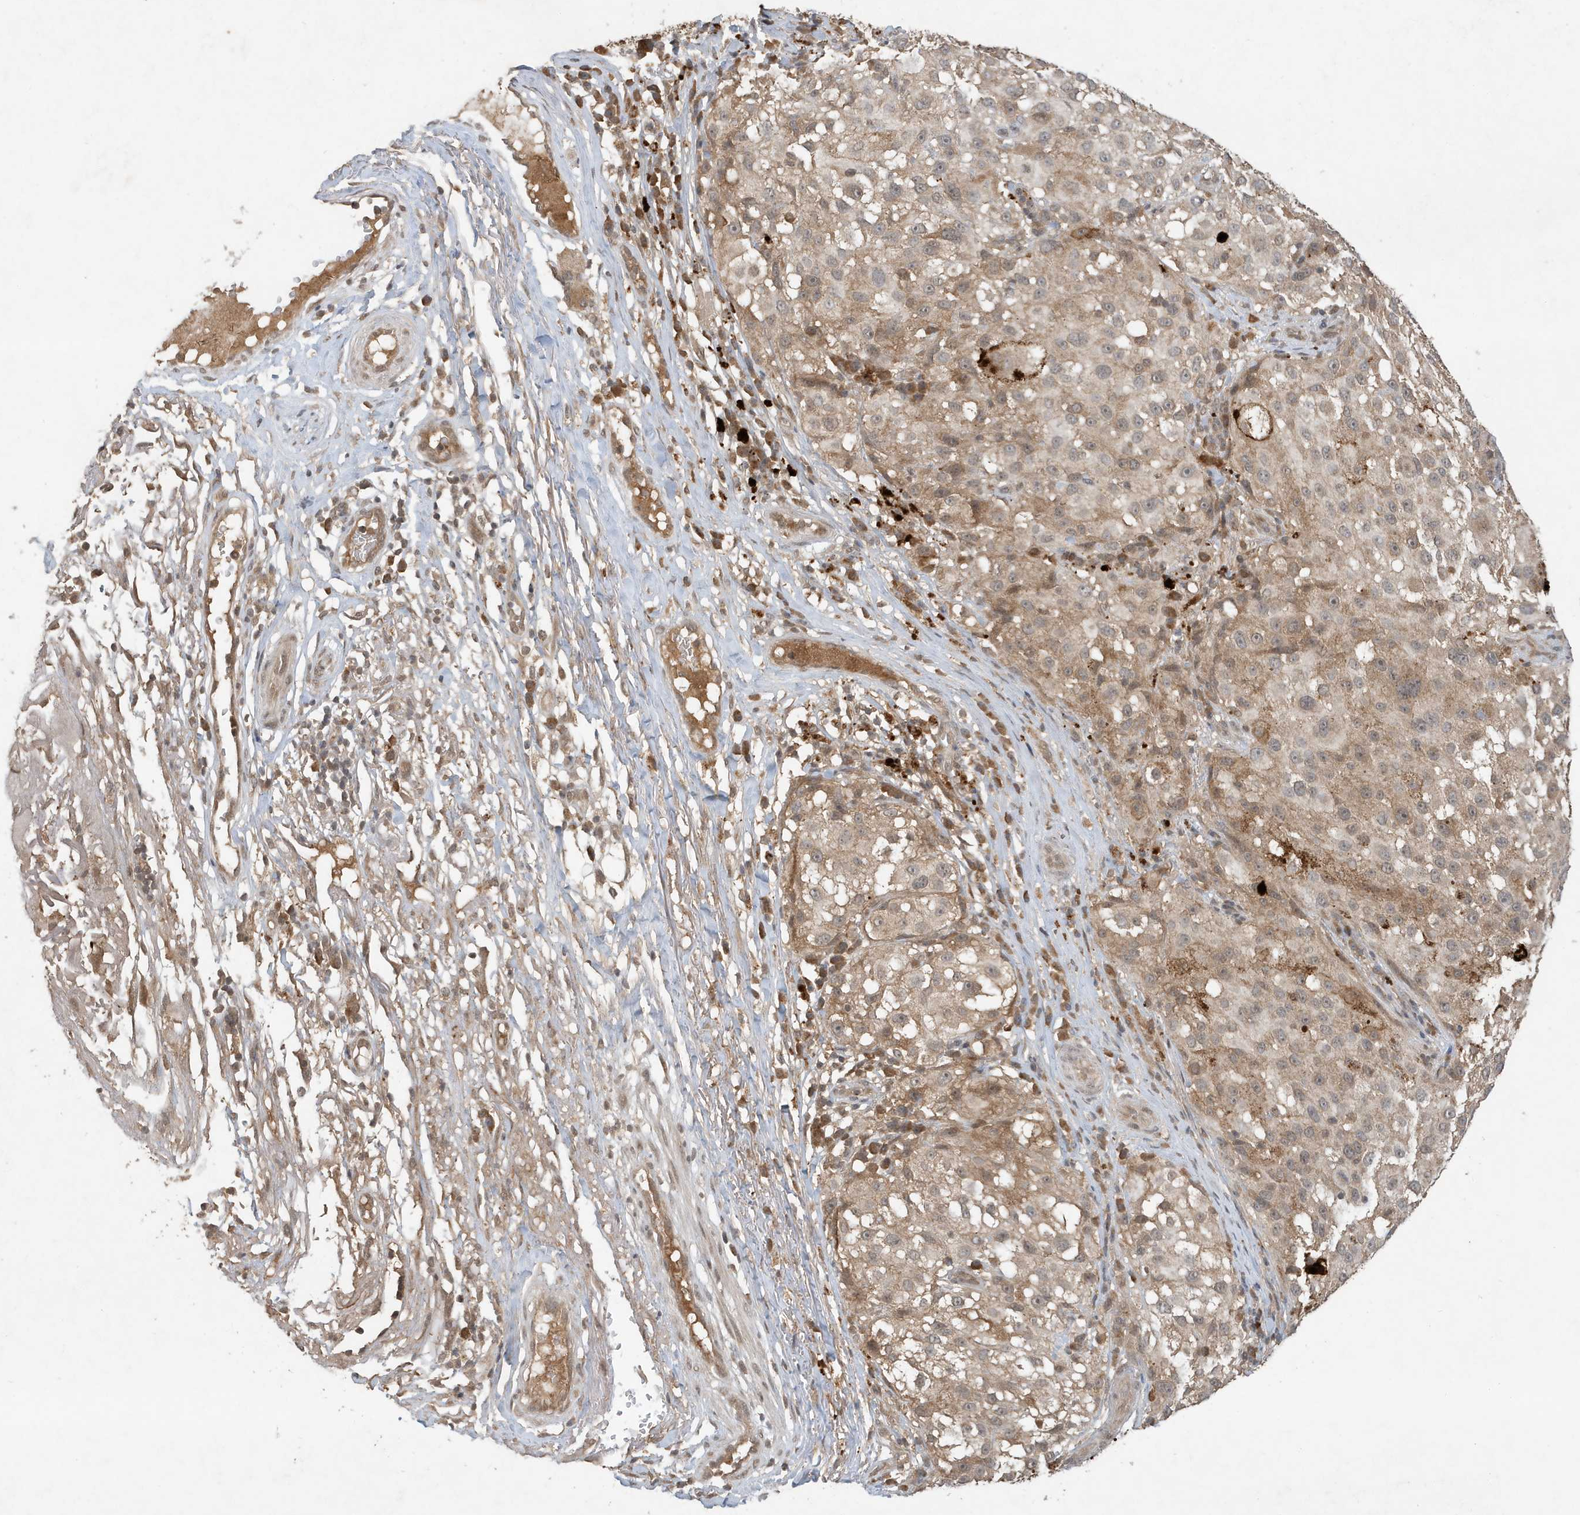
{"staining": {"intensity": "weak", "quantity": ">75%", "location": "cytoplasmic/membranous"}, "tissue": "melanoma", "cell_type": "Tumor cells", "image_type": "cancer", "snomed": [{"axis": "morphology", "description": "Necrosis, NOS"}, {"axis": "morphology", "description": "Malignant melanoma, NOS"}, {"axis": "topography", "description": "Skin"}], "caption": "DAB (3,3'-diaminobenzidine) immunohistochemical staining of human malignant melanoma shows weak cytoplasmic/membranous protein expression in approximately >75% of tumor cells. Using DAB (3,3'-diaminobenzidine) (brown) and hematoxylin (blue) stains, captured at high magnification using brightfield microscopy.", "gene": "ABCB9", "patient": {"sex": "female", "age": 87}}